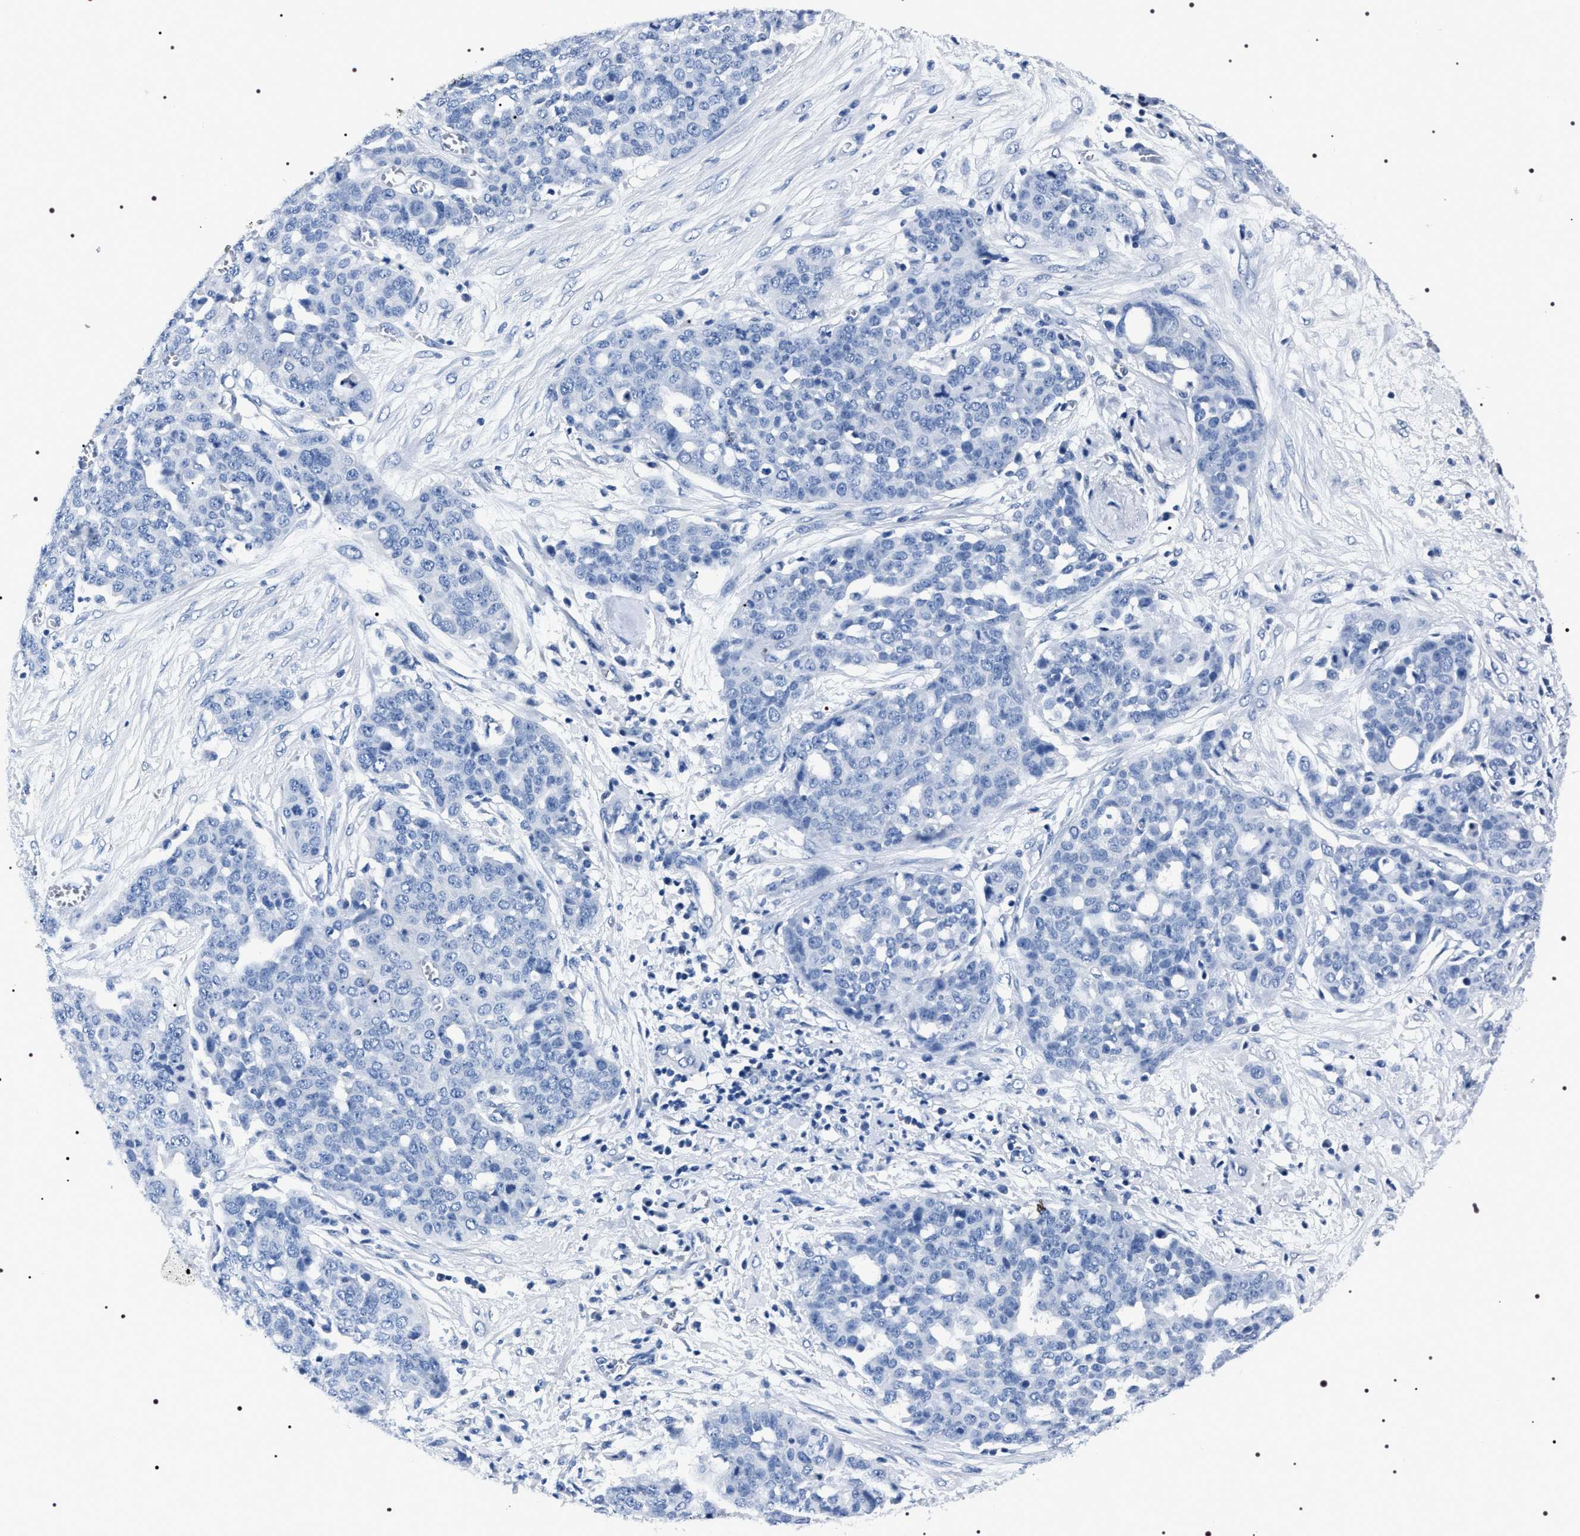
{"staining": {"intensity": "negative", "quantity": "none", "location": "none"}, "tissue": "ovarian cancer", "cell_type": "Tumor cells", "image_type": "cancer", "snomed": [{"axis": "morphology", "description": "Cystadenocarcinoma, serous, NOS"}, {"axis": "topography", "description": "Soft tissue"}, {"axis": "topography", "description": "Ovary"}], "caption": "Tumor cells show no significant protein expression in ovarian cancer (serous cystadenocarcinoma).", "gene": "ADH4", "patient": {"sex": "female", "age": 57}}